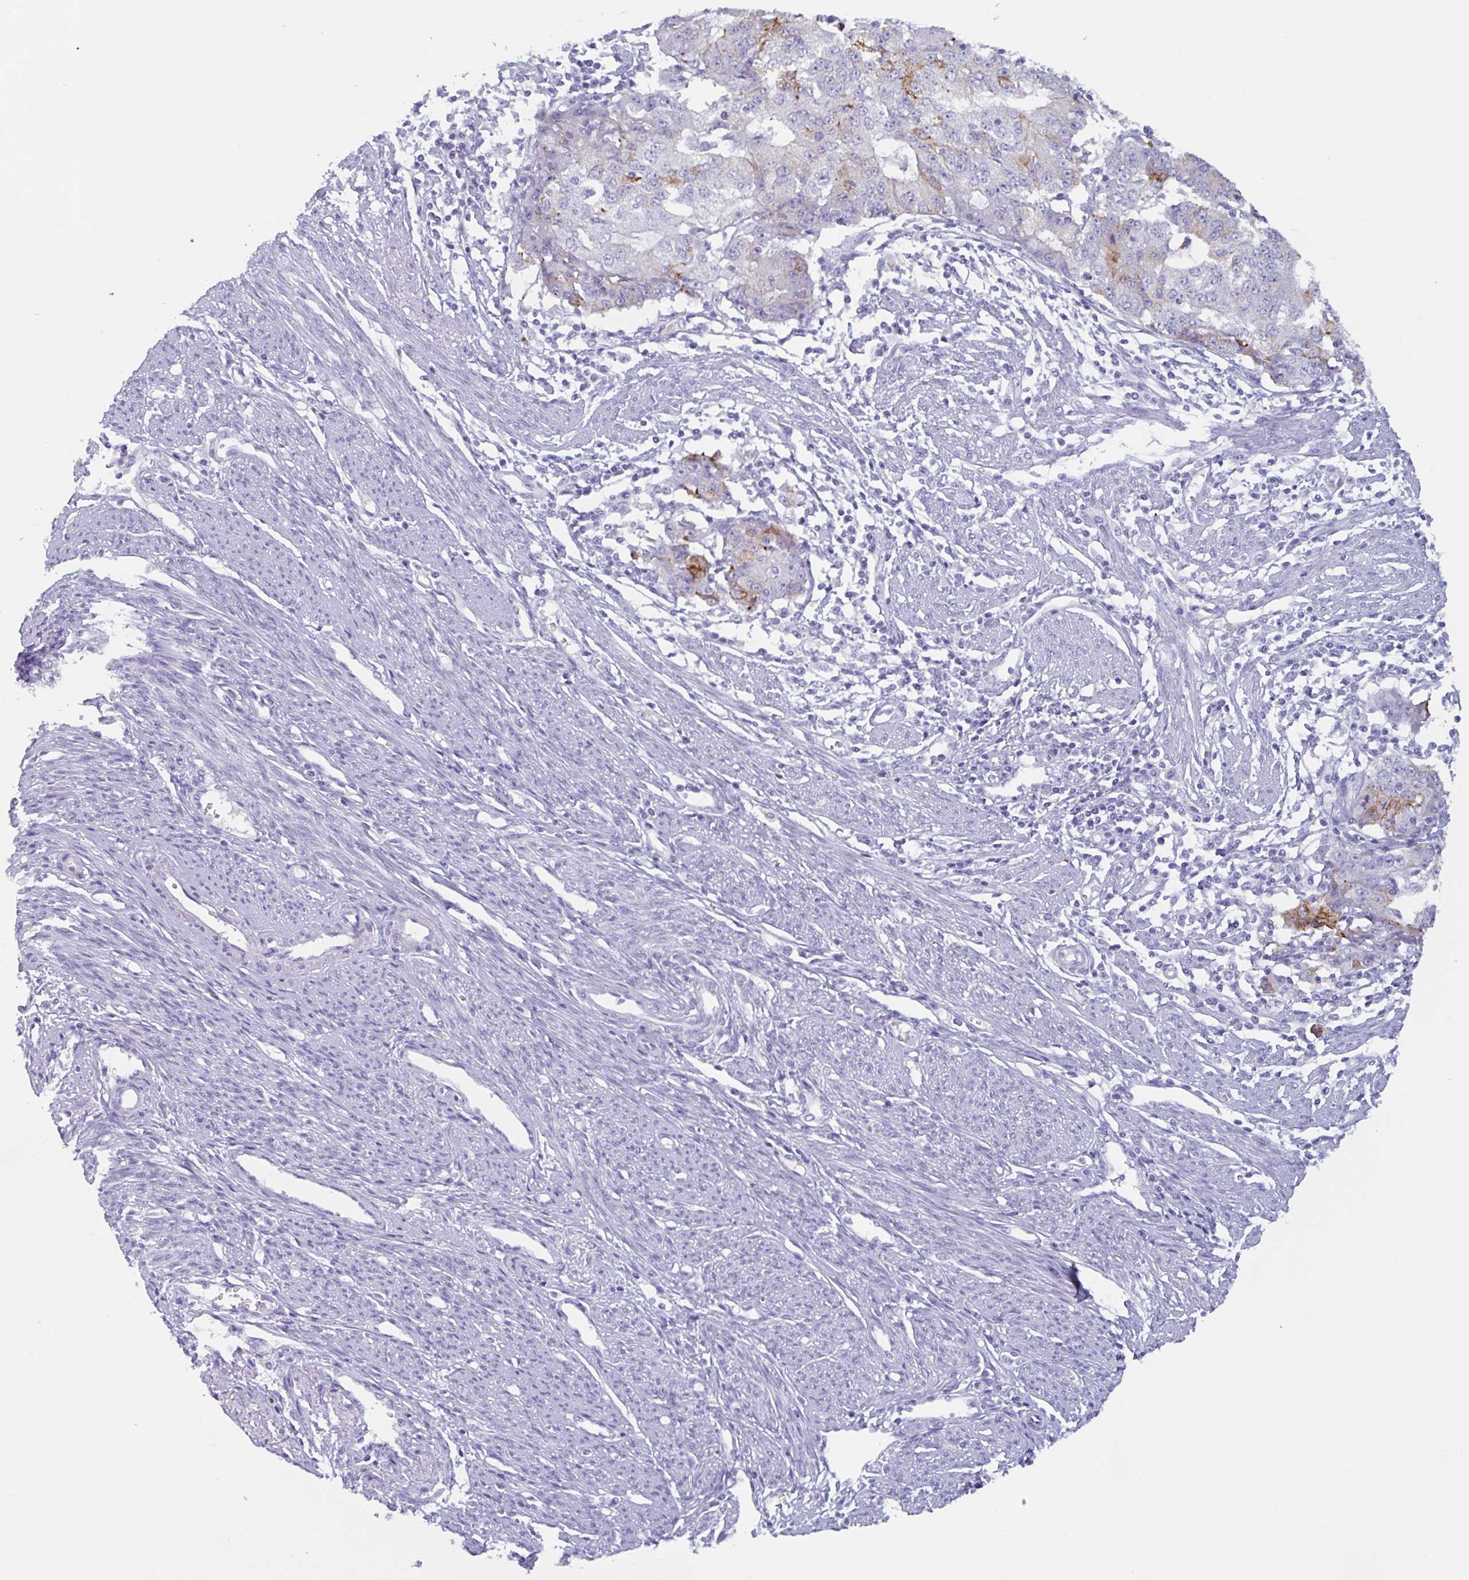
{"staining": {"intensity": "negative", "quantity": "none", "location": "none"}, "tissue": "endometrial cancer", "cell_type": "Tumor cells", "image_type": "cancer", "snomed": [{"axis": "morphology", "description": "Adenocarcinoma, NOS"}, {"axis": "topography", "description": "Endometrium"}], "caption": "A photomicrograph of human endometrial cancer (adenocarcinoma) is negative for staining in tumor cells.", "gene": "DTWD2", "patient": {"sex": "female", "age": 56}}